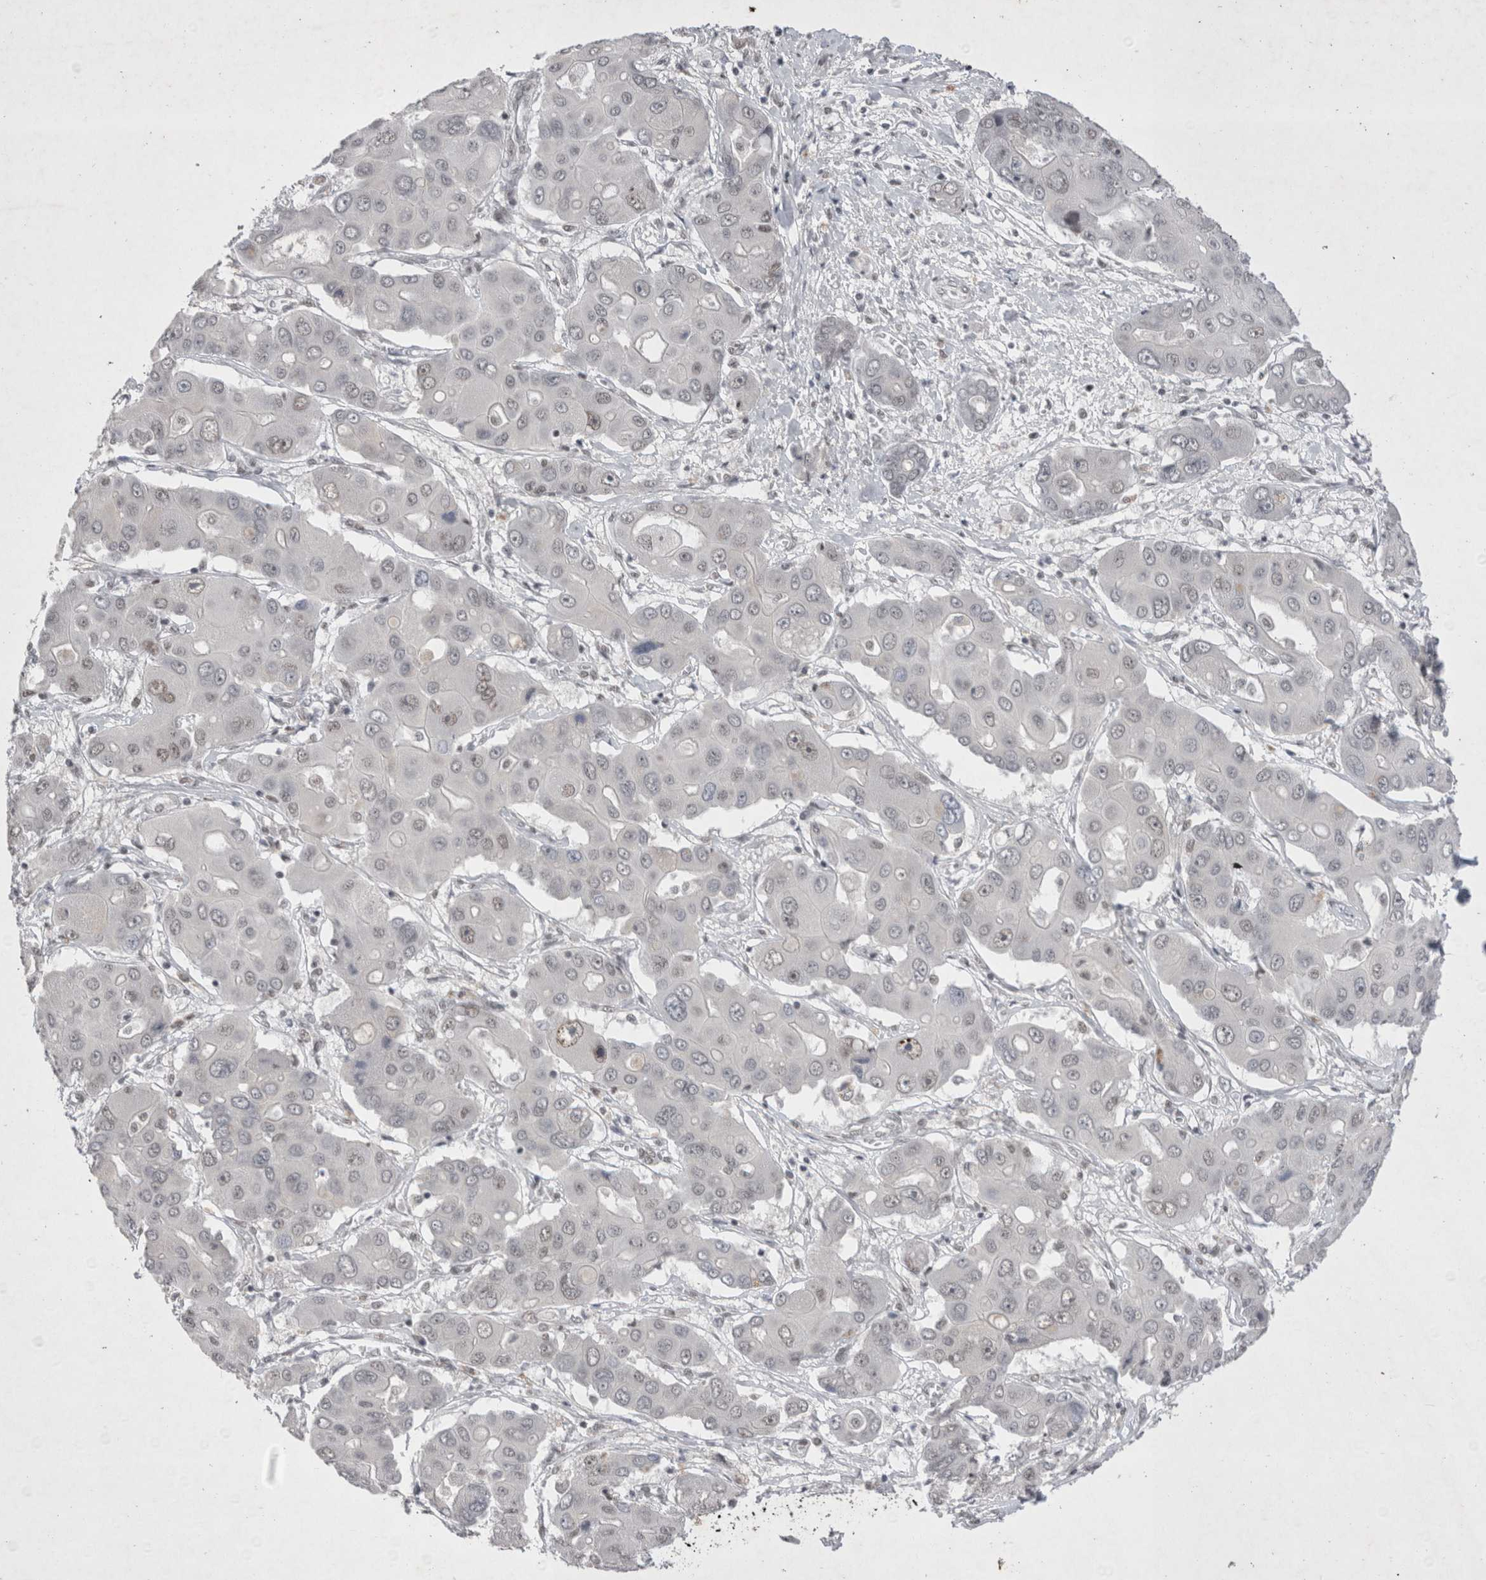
{"staining": {"intensity": "negative", "quantity": "none", "location": "none"}, "tissue": "liver cancer", "cell_type": "Tumor cells", "image_type": "cancer", "snomed": [{"axis": "morphology", "description": "Cholangiocarcinoma"}, {"axis": "topography", "description": "Liver"}], "caption": "IHC photomicrograph of neoplastic tissue: human liver cancer stained with DAB reveals no significant protein positivity in tumor cells.", "gene": "RBM6", "patient": {"sex": "male", "age": 67}}